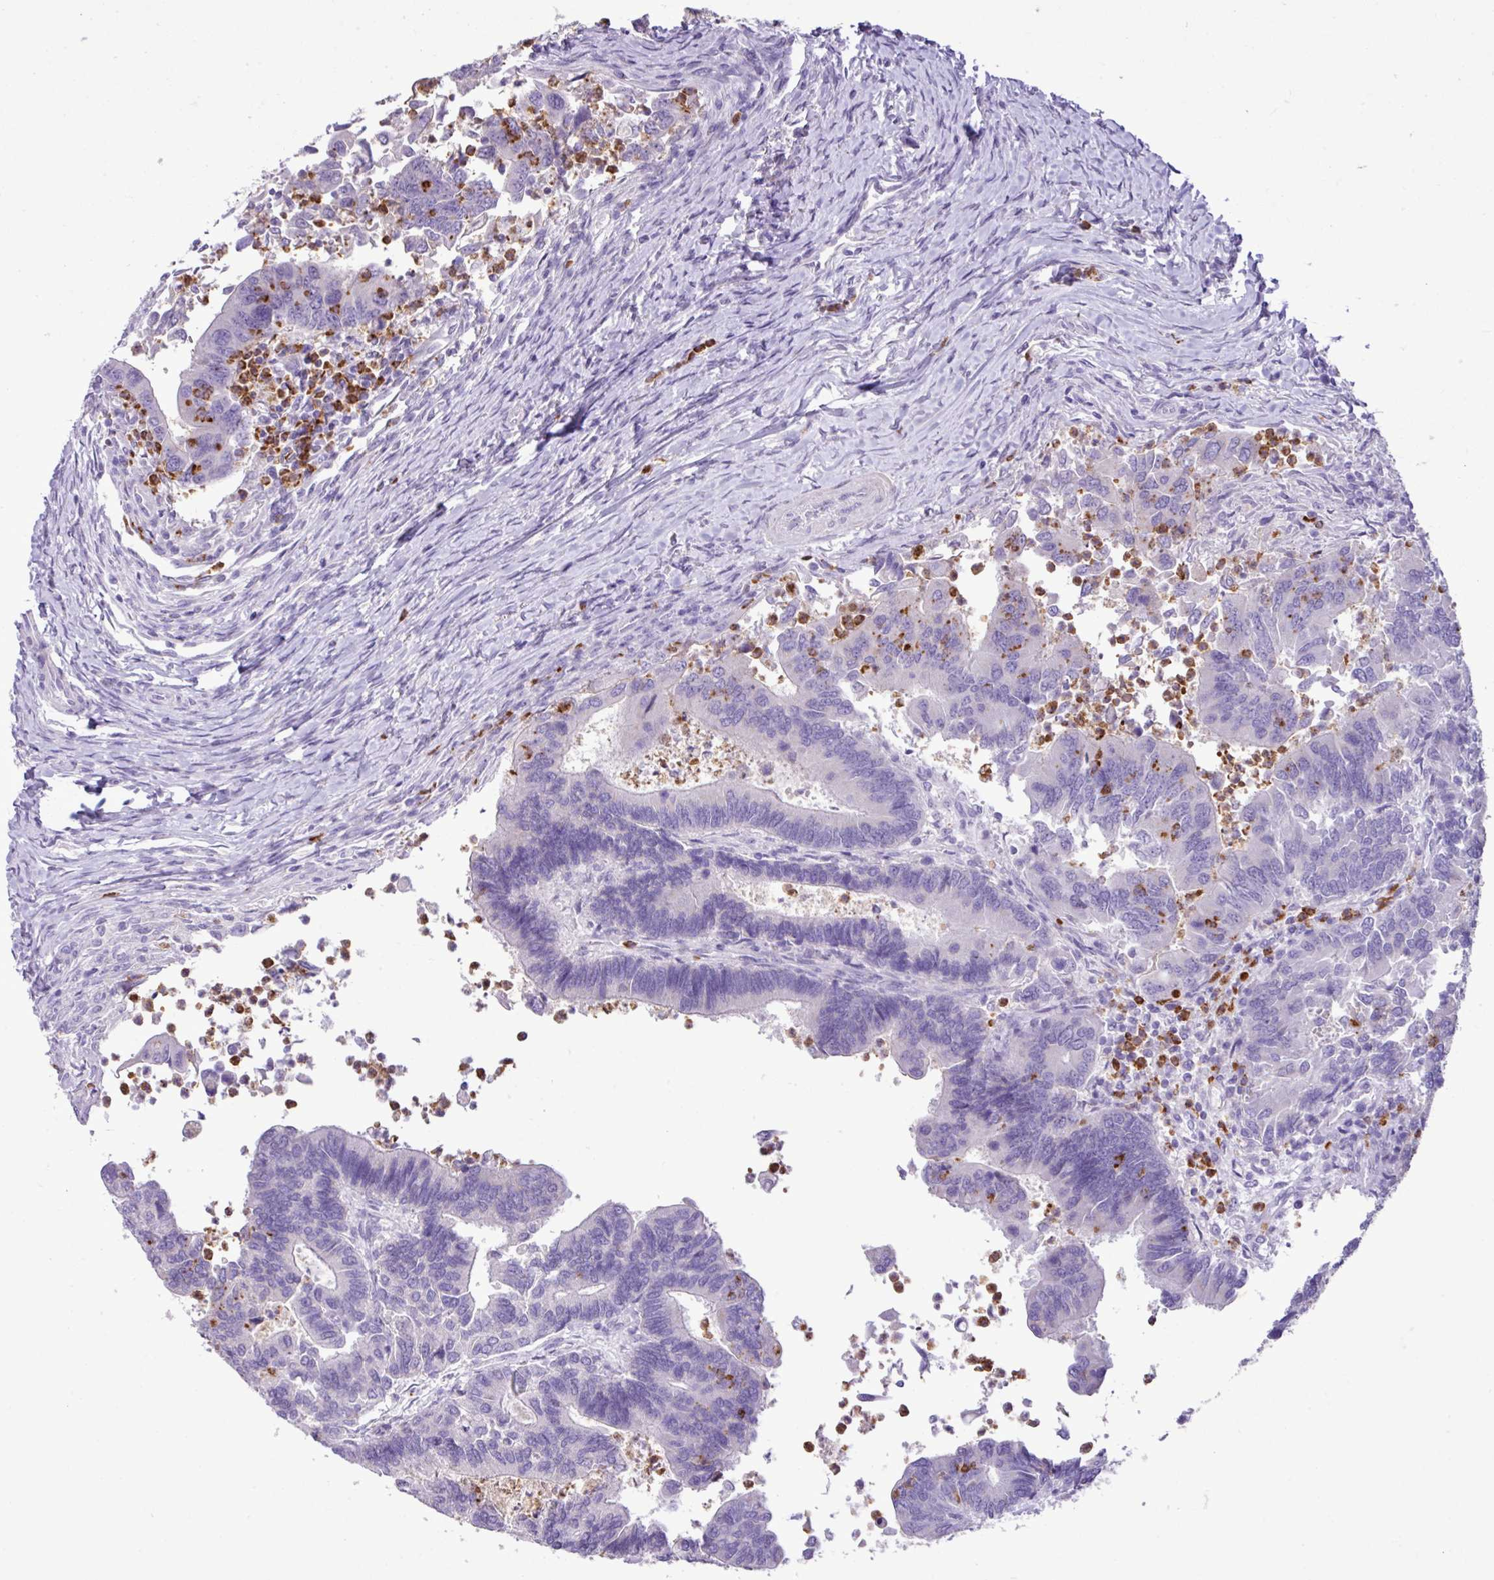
{"staining": {"intensity": "negative", "quantity": "none", "location": "none"}, "tissue": "colorectal cancer", "cell_type": "Tumor cells", "image_type": "cancer", "snomed": [{"axis": "morphology", "description": "Adenocarcinoma, NOS"}, {"axis": "topography", "description": "Colon"}], "caption": "Immunohistochemistry (IHC) micrograph of neoplastic tissue: human colorectal adenocarcinoma stained with DAB reveals no significant protein staining in tumor cells. (DAB immunohistochemistry, high magnification).", "gene": "ZSCAN5A", "patient": {"sex": "female", "age": 67}}